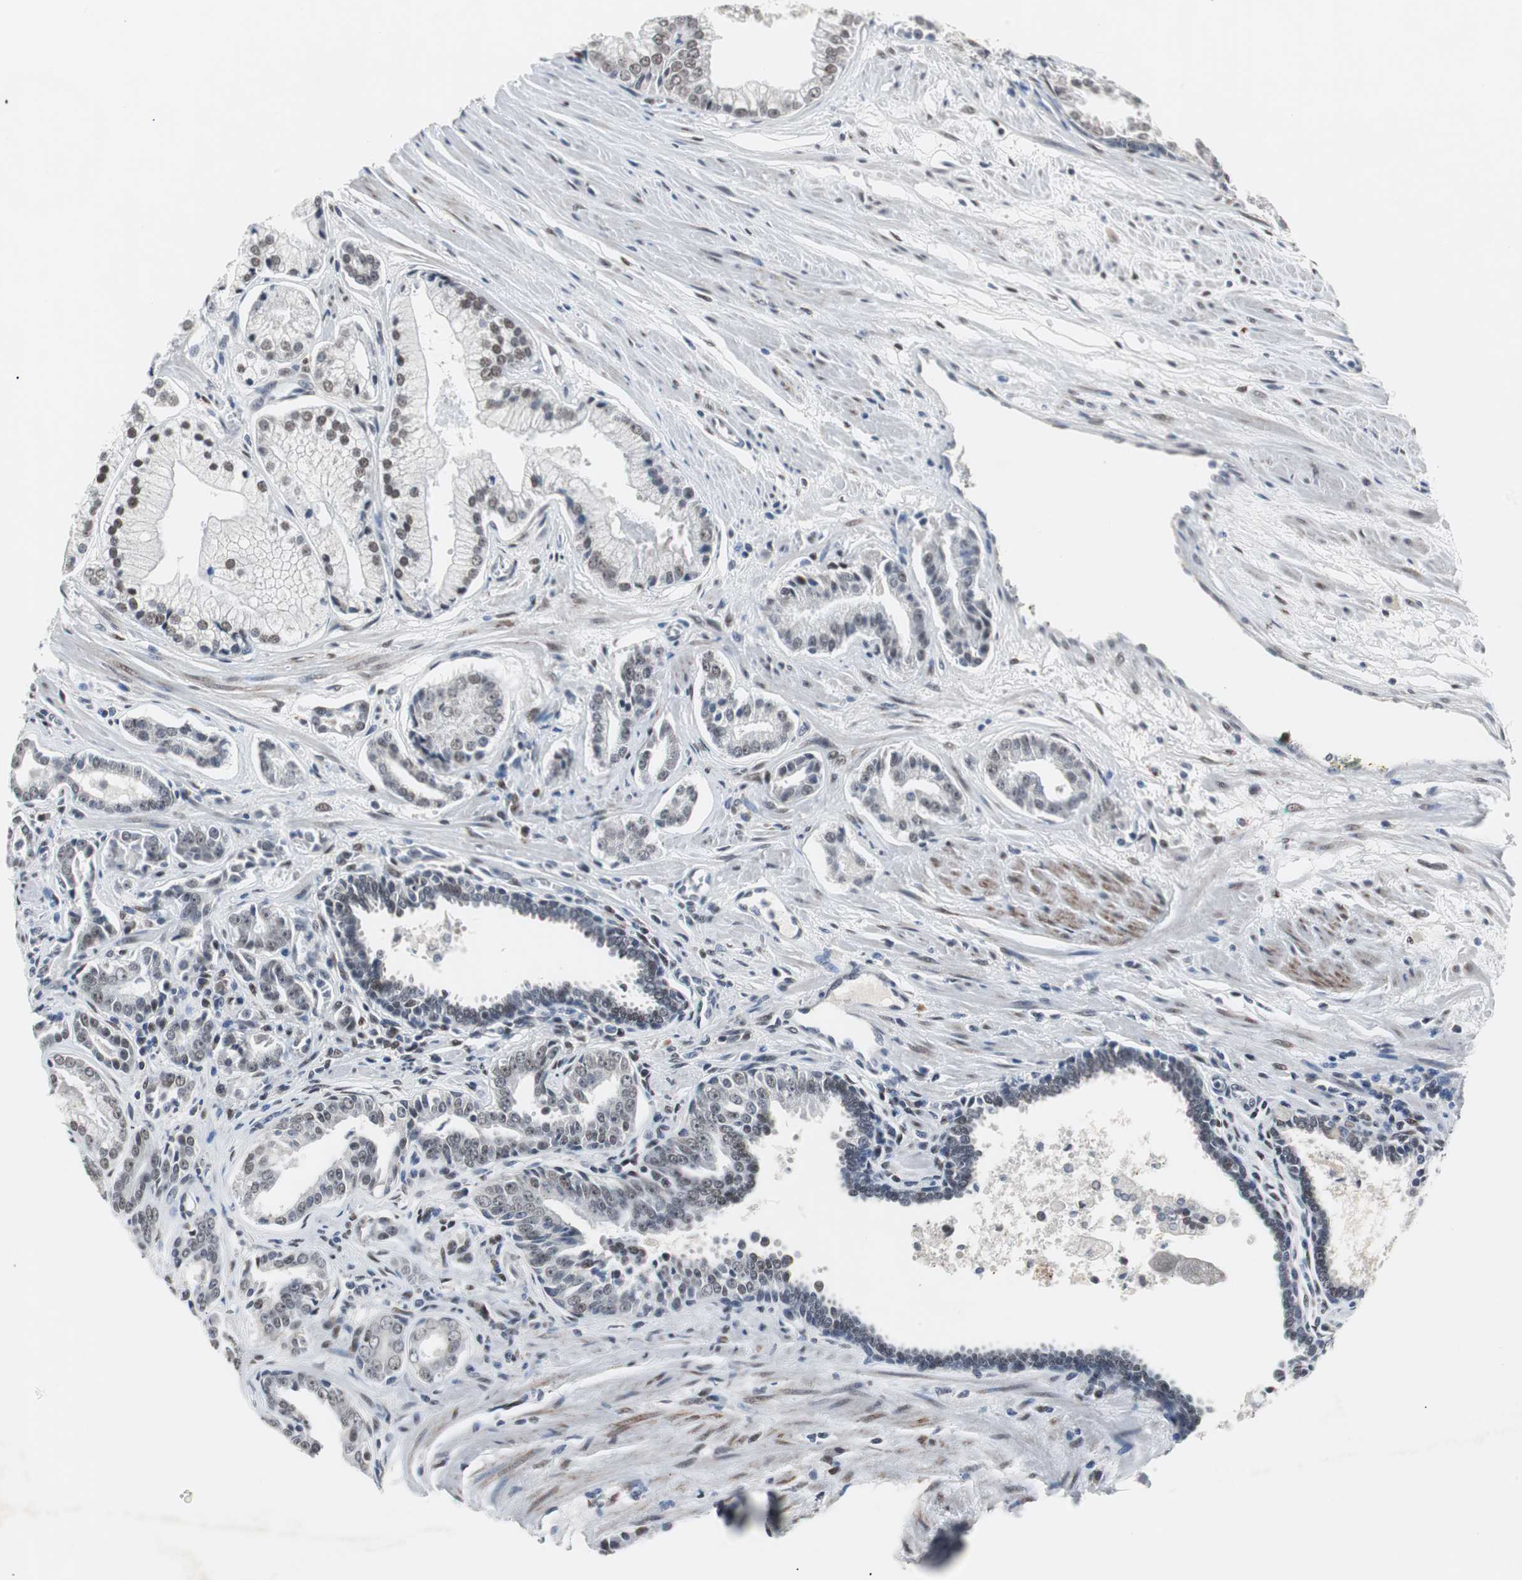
{"staining": {"intensity": "weak", "quantity": "25%-75%", "location": "nuclear"}, "tissue": "prostate cancer", "cell_type": "Tumor cells", "image_type": "cancer", "snomed": [{"axis": "morphology", "description": "Adenocarcinoma, High grade"}, {"axis": "topography", "description": "Prostate"}], "caption": "Immunohistochemical staining of prostate cancer (adenocarcinoma (high-grade)) shows low levels of weak nuclear expression in about 25%-75% of tumor cells.", "gene": "ZHX2", "patient": {"sex": "male", "age": 67}}